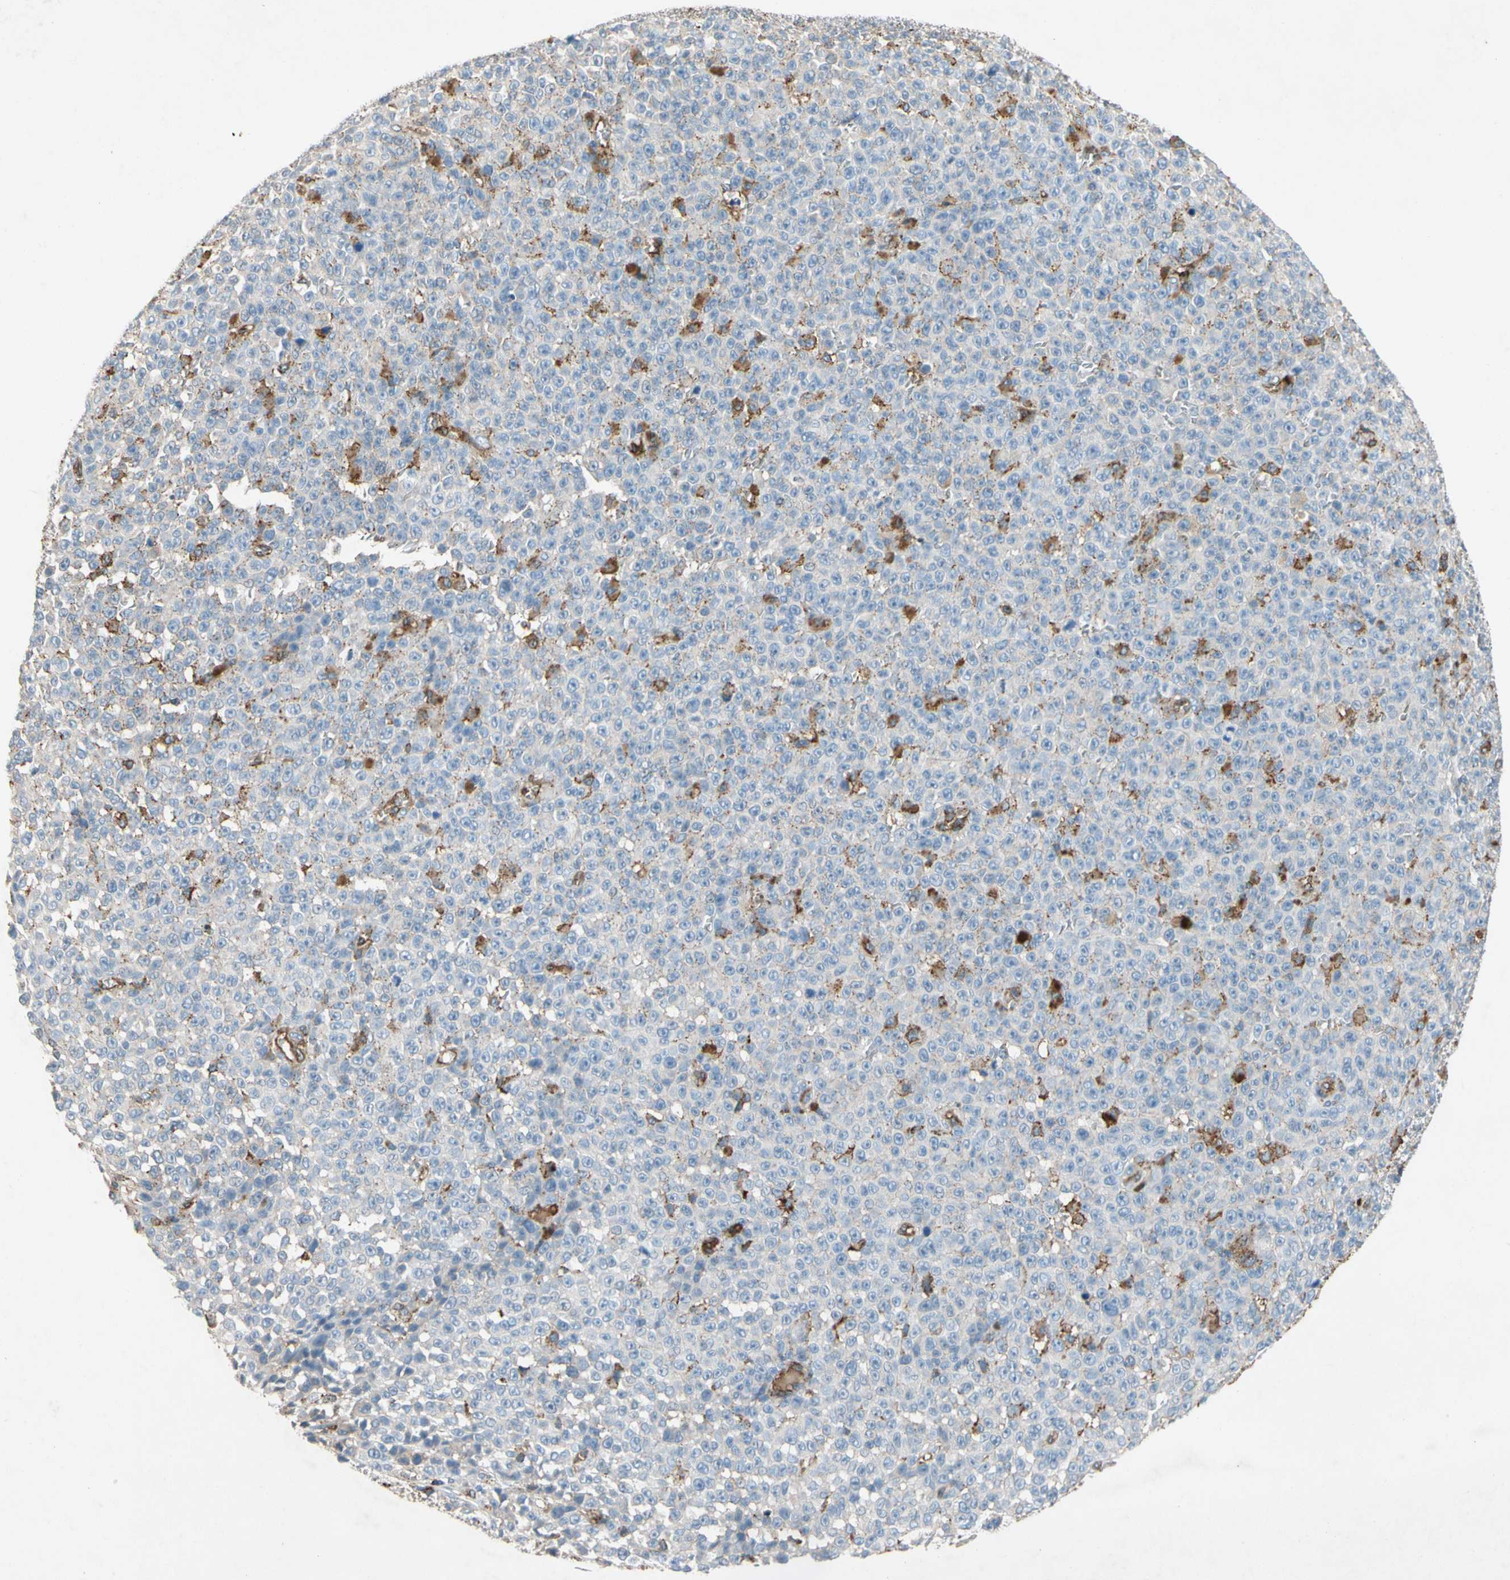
{"staining": {"intensity": "strong", "quantity": "<25%", "location": "cytoplasmic/membranous"}, "tissue": "melanoma", "cell_type": "Tumor cells", "image_type": "cancer", "snomed": [{"axis": "morphology", "description": "Malignant melanoma, NOS"}, {"axis": "topography", "description": "Skin"}], "caption": "Immunohistochemistry (IHC) of human melanoma displays medium levels of strong cytoplasmic/membranous expression in about <25% of tumor cells. The protein is shown in brown color, while the nuclei are stained blue.", "gene": "NDFIP2", "patient": {"sex": "female", "age": 82}}